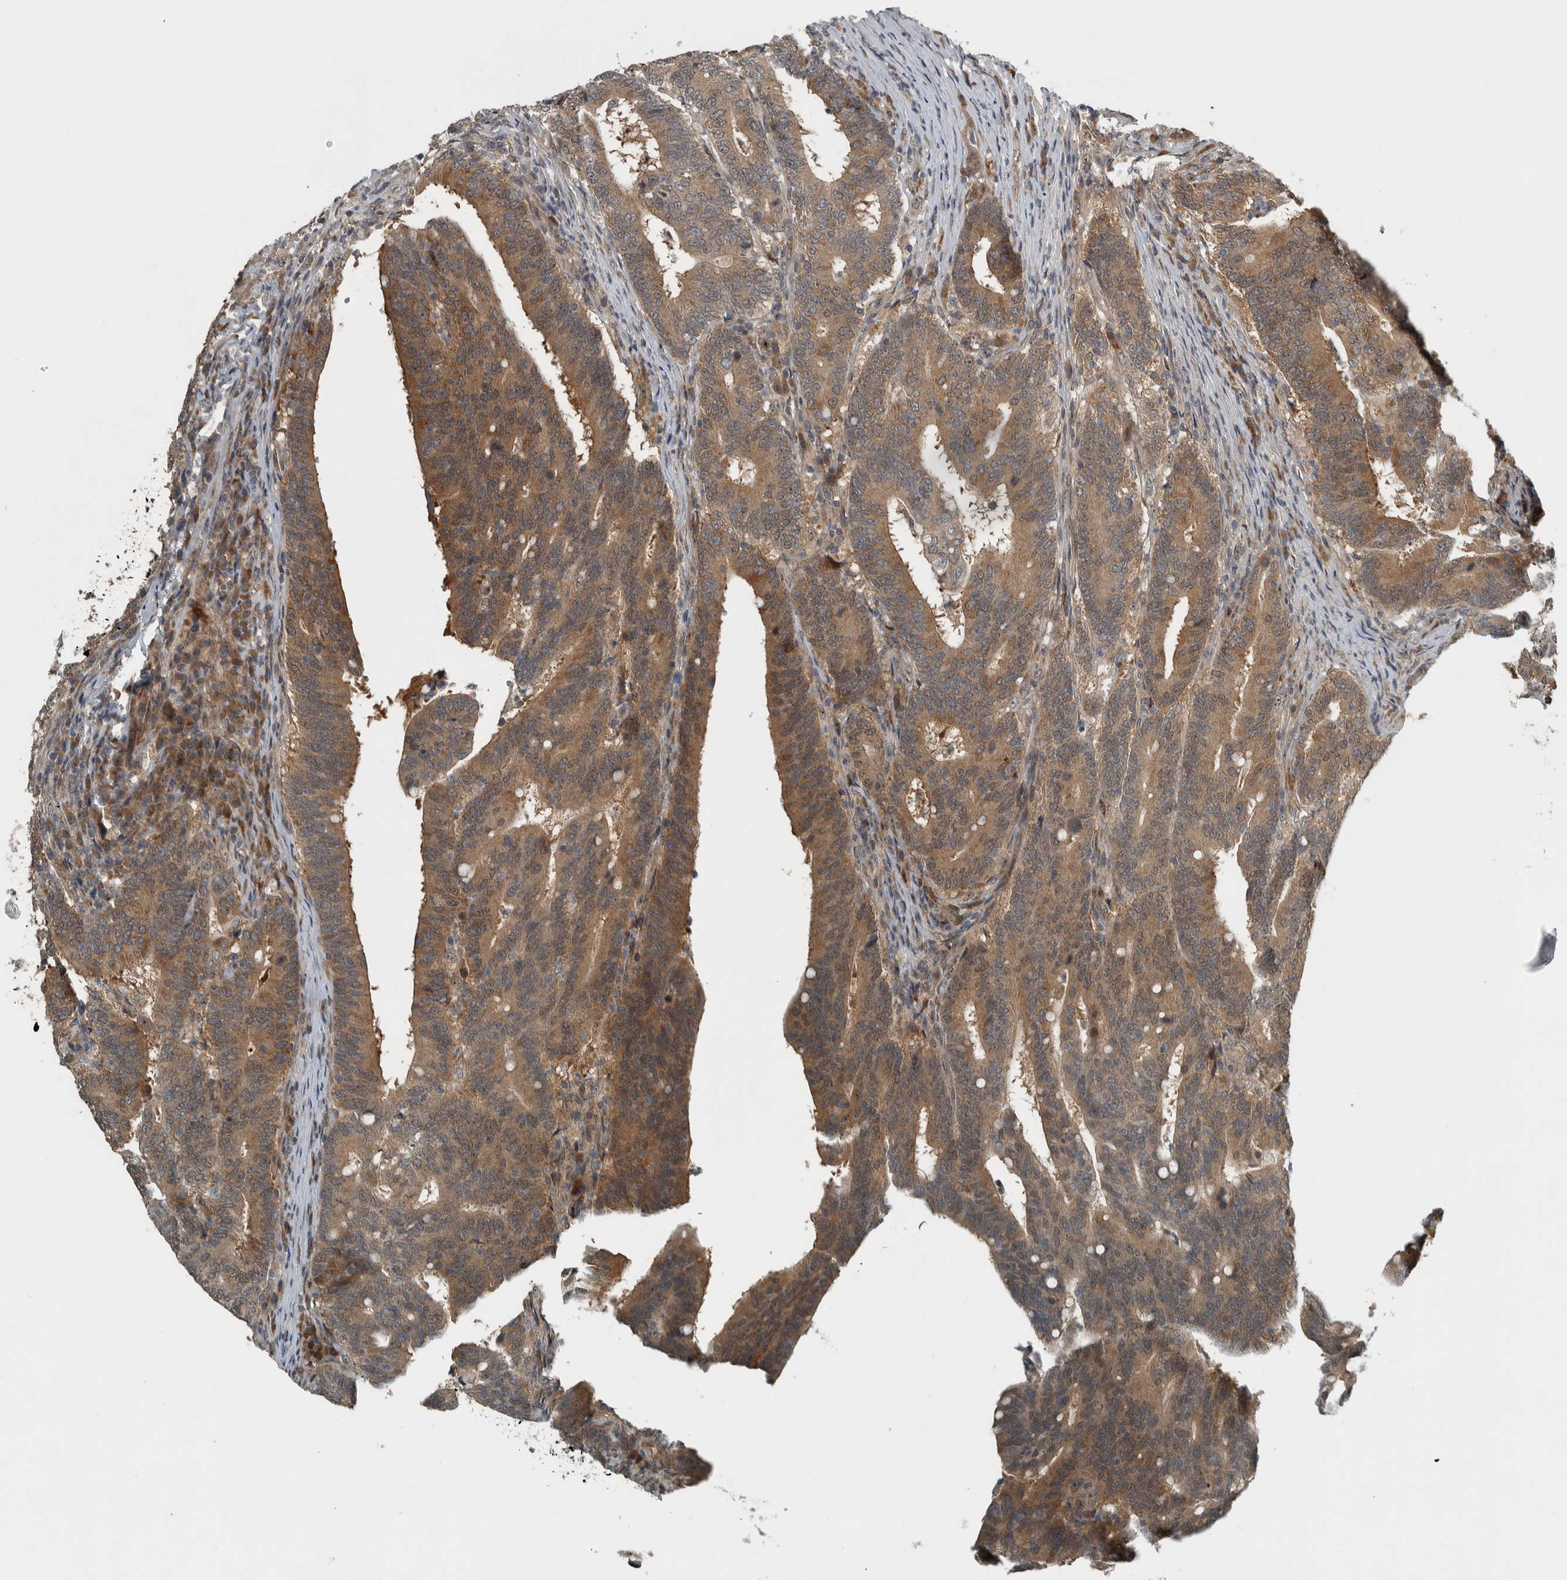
{"staining": {"intensity": "strong", "quantity": ">75%", "location": "cytoplasmic/membranous"}, "tissue": "colorectal cancer", "cell_type": "Tumor cells", "image_type": "cancer", "snomed": [{"axis": "morphology", "description": "Adenocarcinoma, NOS"}, {"axis": "topography", "description": "Colon"}], "caption": "A photomicrograph of colorectal adenocarcinoma stained for a protein exhibits strong cytoplasmic/membranous brown staining in tumor cells. (DAB = brown stain, brightfield microscopy at high magnification).", "gene": "XPO5", "patient": {"sex": "female", "age": 66}}